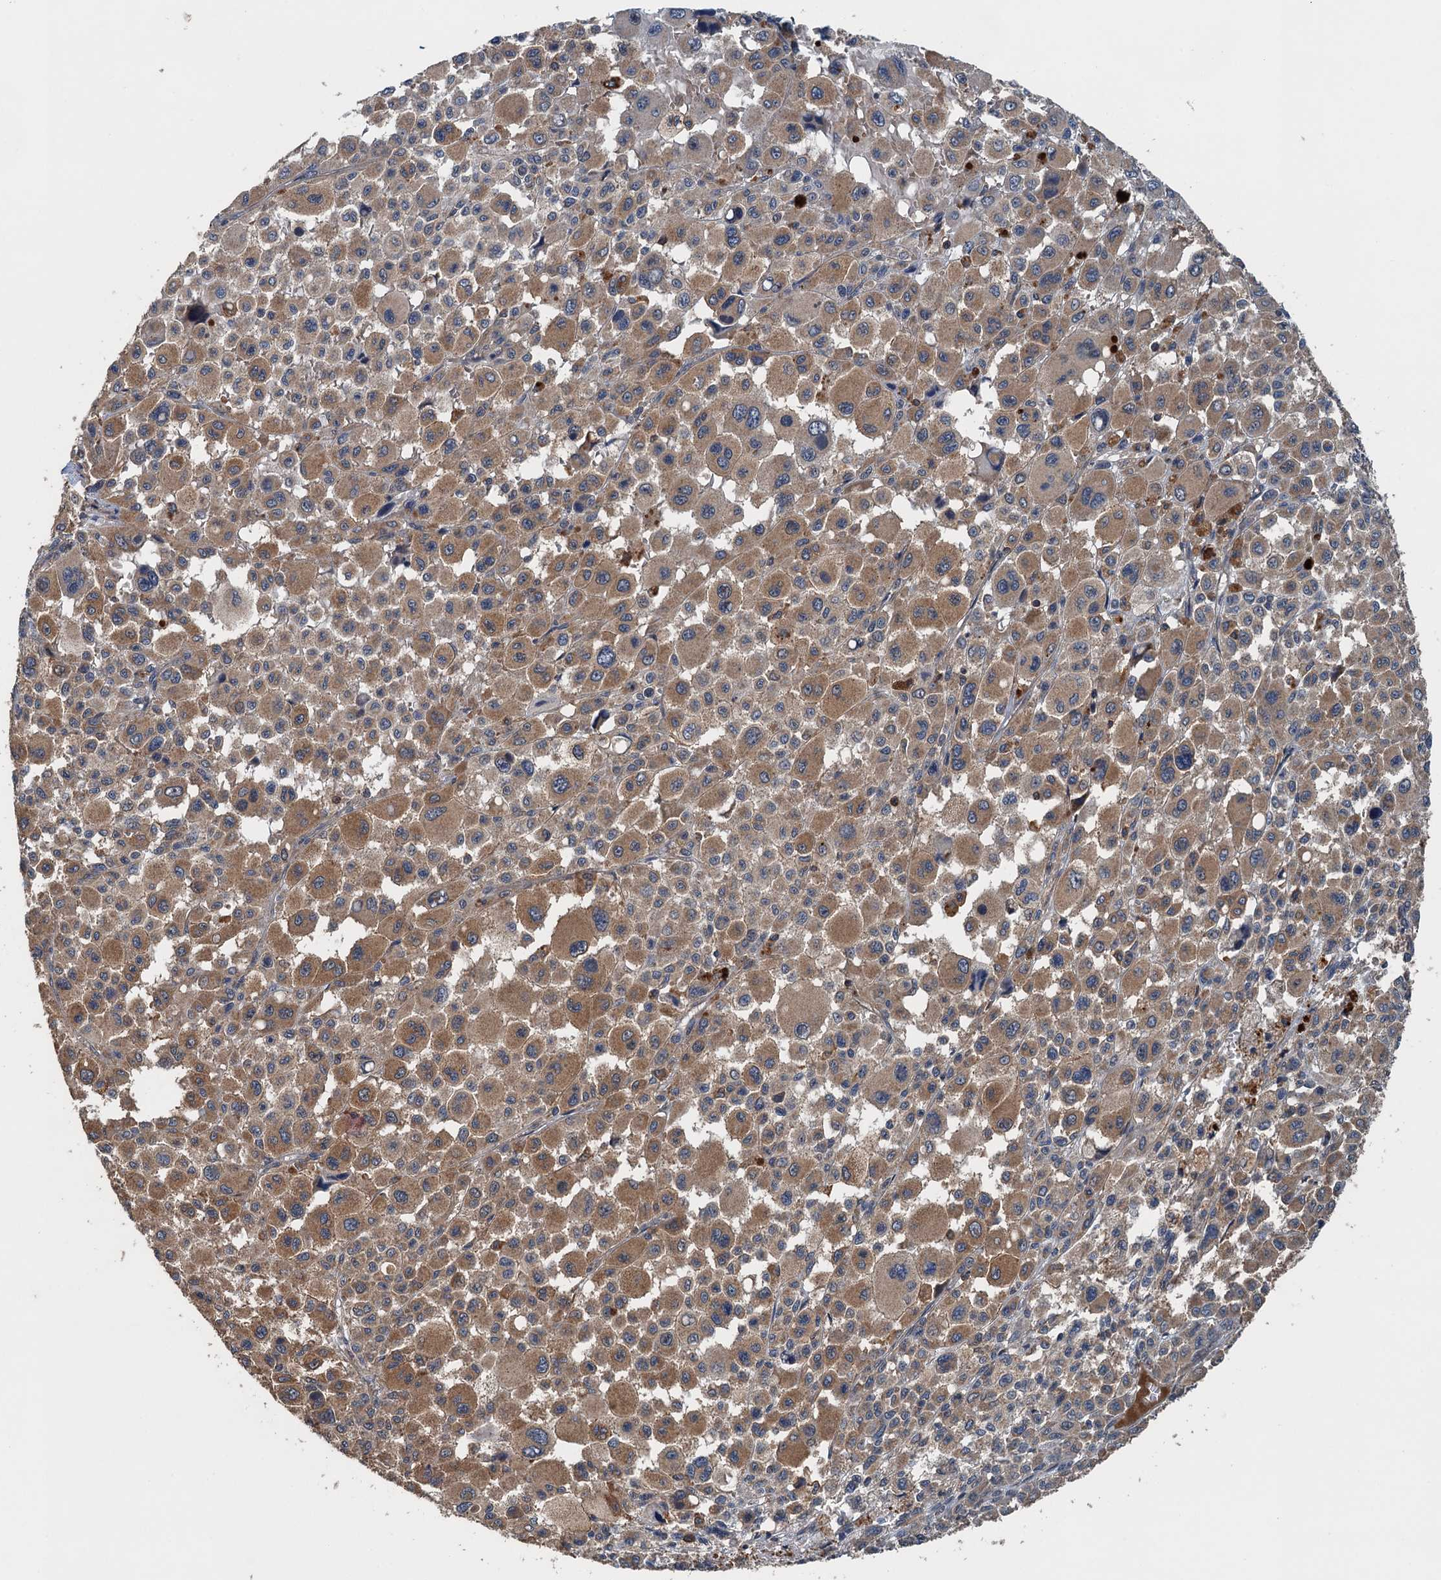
{"staining": {"intensity": "moderate", "quantity": ">75%", "location": "cytoplasmic/membranous"}, "tissue": "melanoma", "cell_type": "Tumor cells", "image_type": "cancer", "snomed": [{"axis": "morphology", "description": "Malignant melanoma, Metastatic site"}, {"axis": "topography", "description": "Skin"}], "caption": "A brown stain shows moderate cytoplasmic/membranous expression of a protein in melanoma tumor cells. The staining was performed using DAB, with brown indicating positive protein expression. Nuclei are stained blue with hematoxylin.", "gene": "BORCS5", "patient": {"sex": "female", "age": 74}}